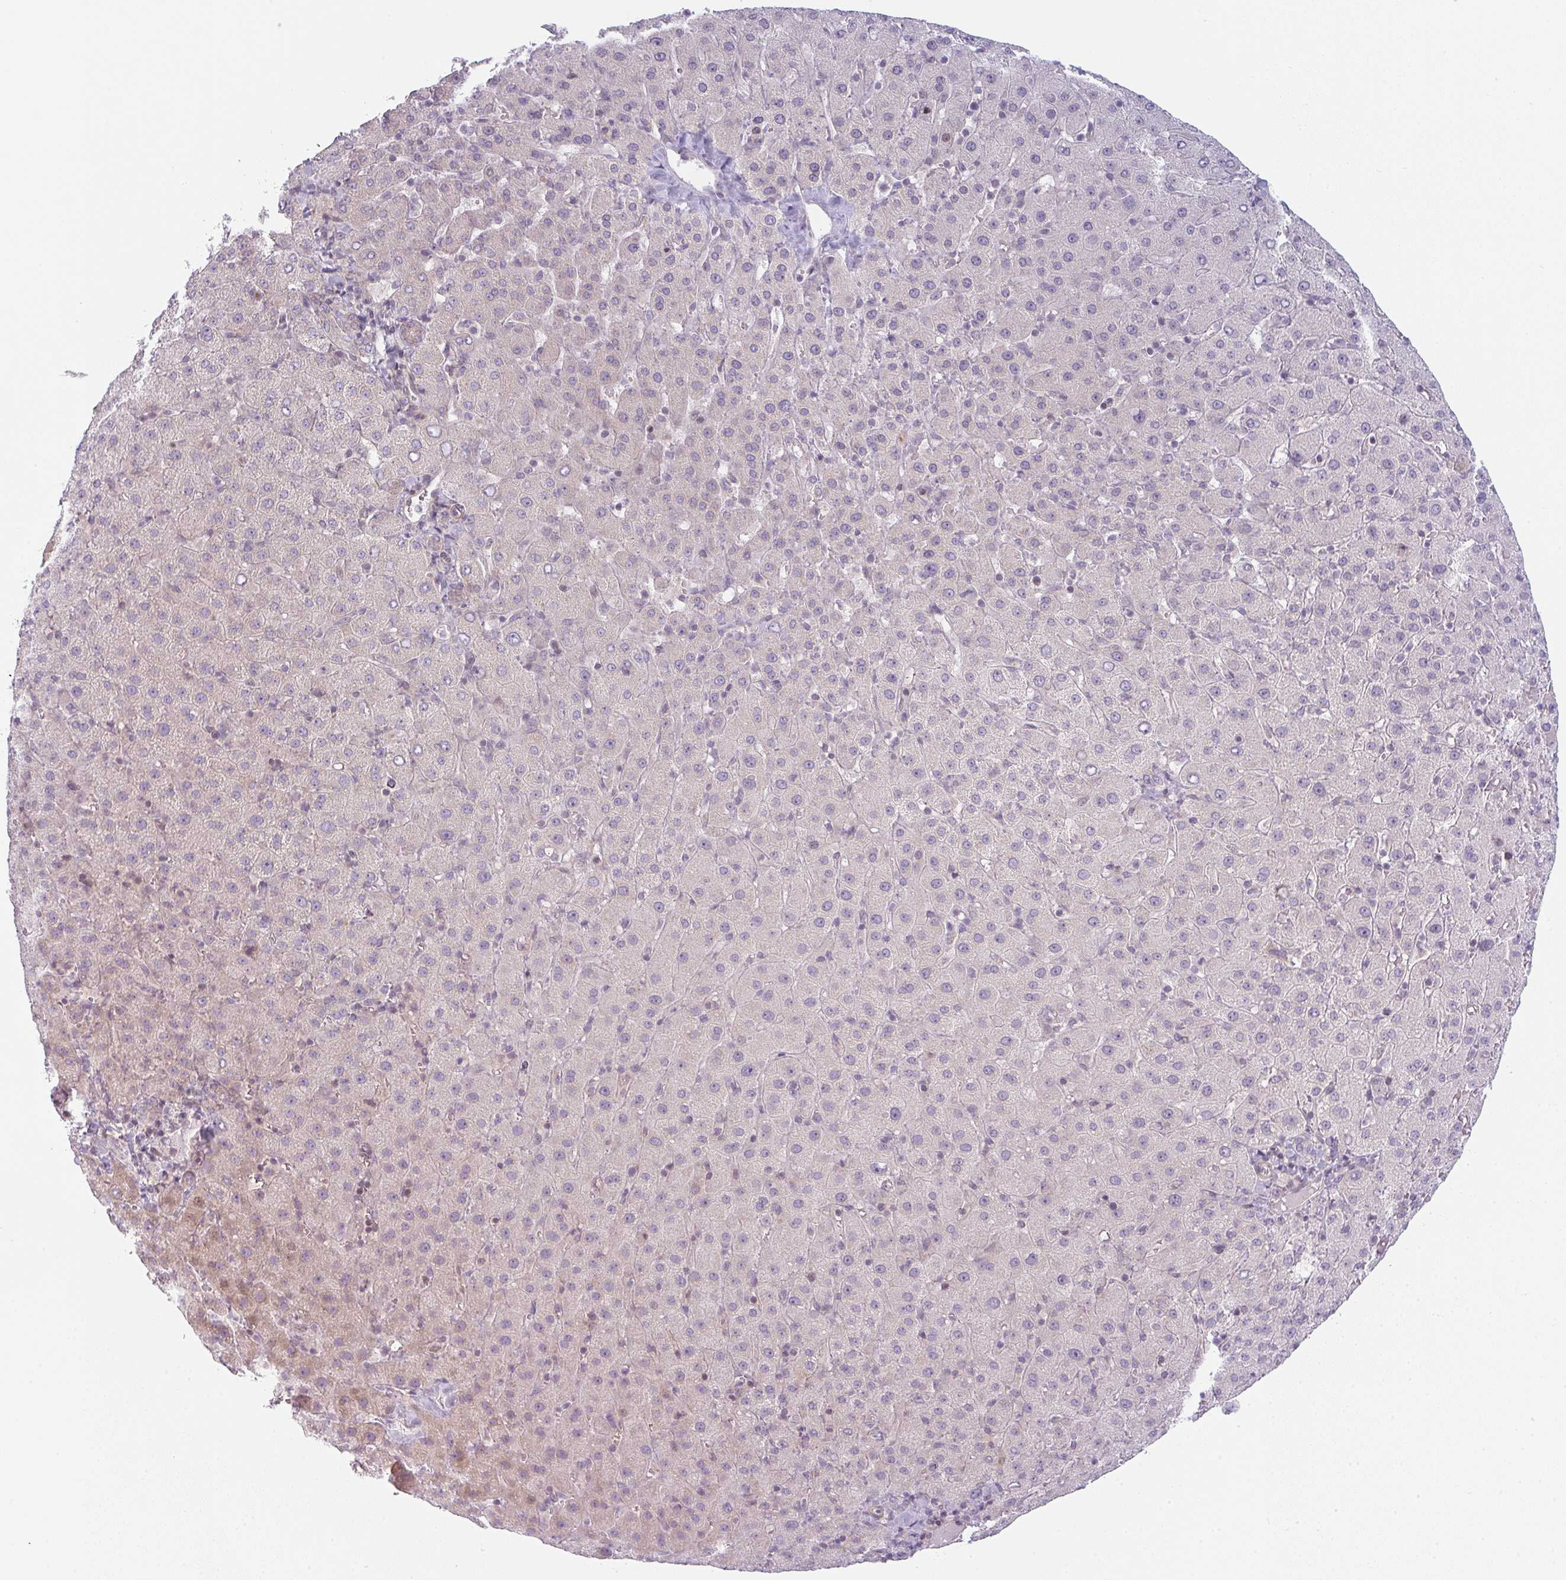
{"staining": {"intensity": "negative", "quantity": "none", "location": "none"}, "tissue": "liver cancer", "cell_type": "Tumor cells", "image_type": "cancer", "snomed": [{"axis": "morphology", "description": "Carcinoma, Hepatocellular, NOS"}, {"axis": "topography", "description": "Liver"}], "caption": "Tumor cells show no significant expression in liver cancer. (IHC, brightfield microscopy, high magnification).", "gene": "TMEM237", "patient": {"sex": "female", "age": 58}}